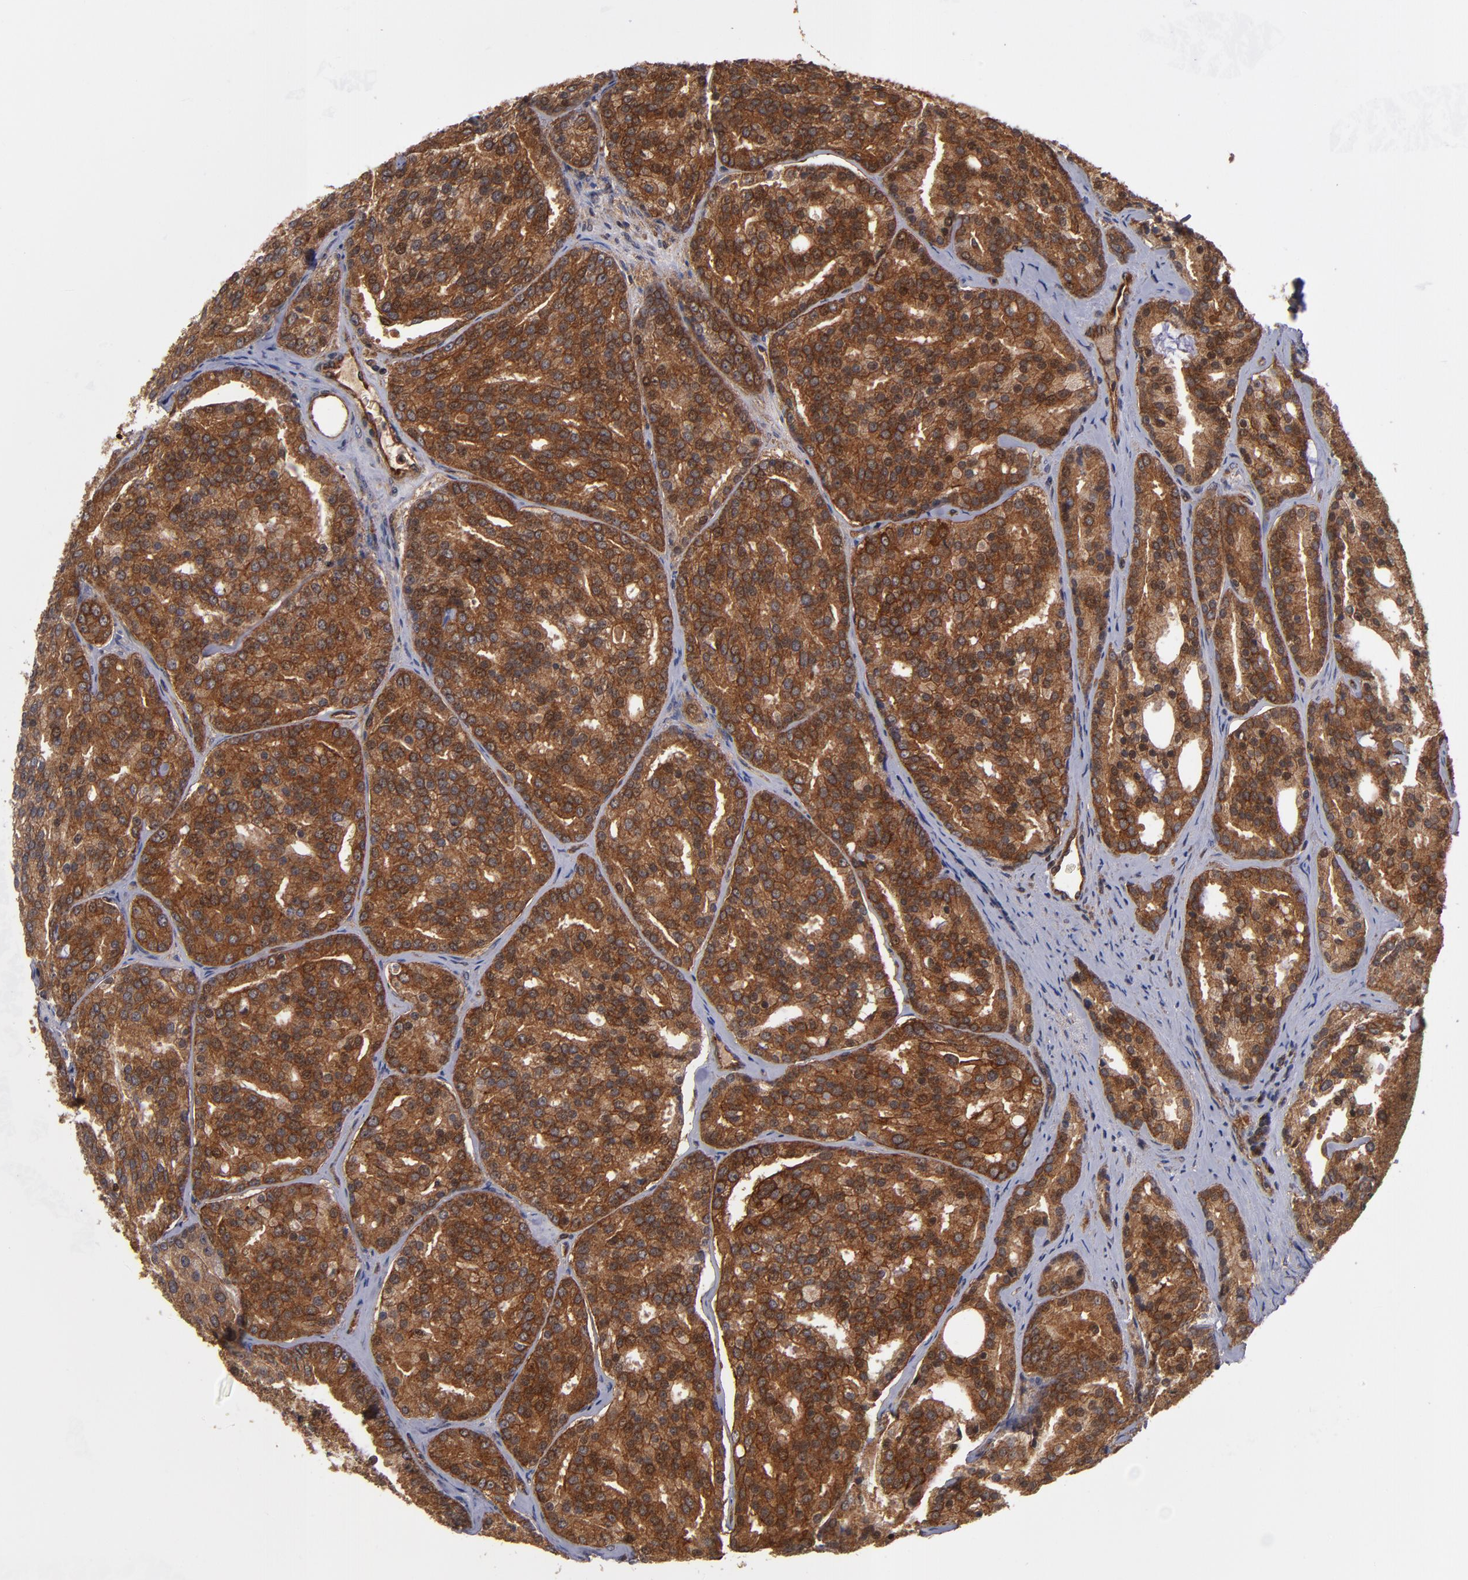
{"staining": {"intensity": "strong", "quantity": ">75%", "location": "cytoplasmic/membranous"}, "tissue": "prostate cancer", "cell_type": "Tumor cells", "image_type": "cancer", "snomed": [{"axis": "morphology", "description": "Adenocarcinoma, High grade"}, {"axis": "topography", "description": "Prostate"}], "caption": "DAB immunohistochemical staining of prostate high-grade adenocarcinoma exhibits strong cytoplasmic/membranous protein expression in about >75% of tumor cells. (DAB IHC, brown staining for protein, blue staining for nuclei).", "gene": "BDKRB1", "patient": {"sex": "male", "age": 64}}